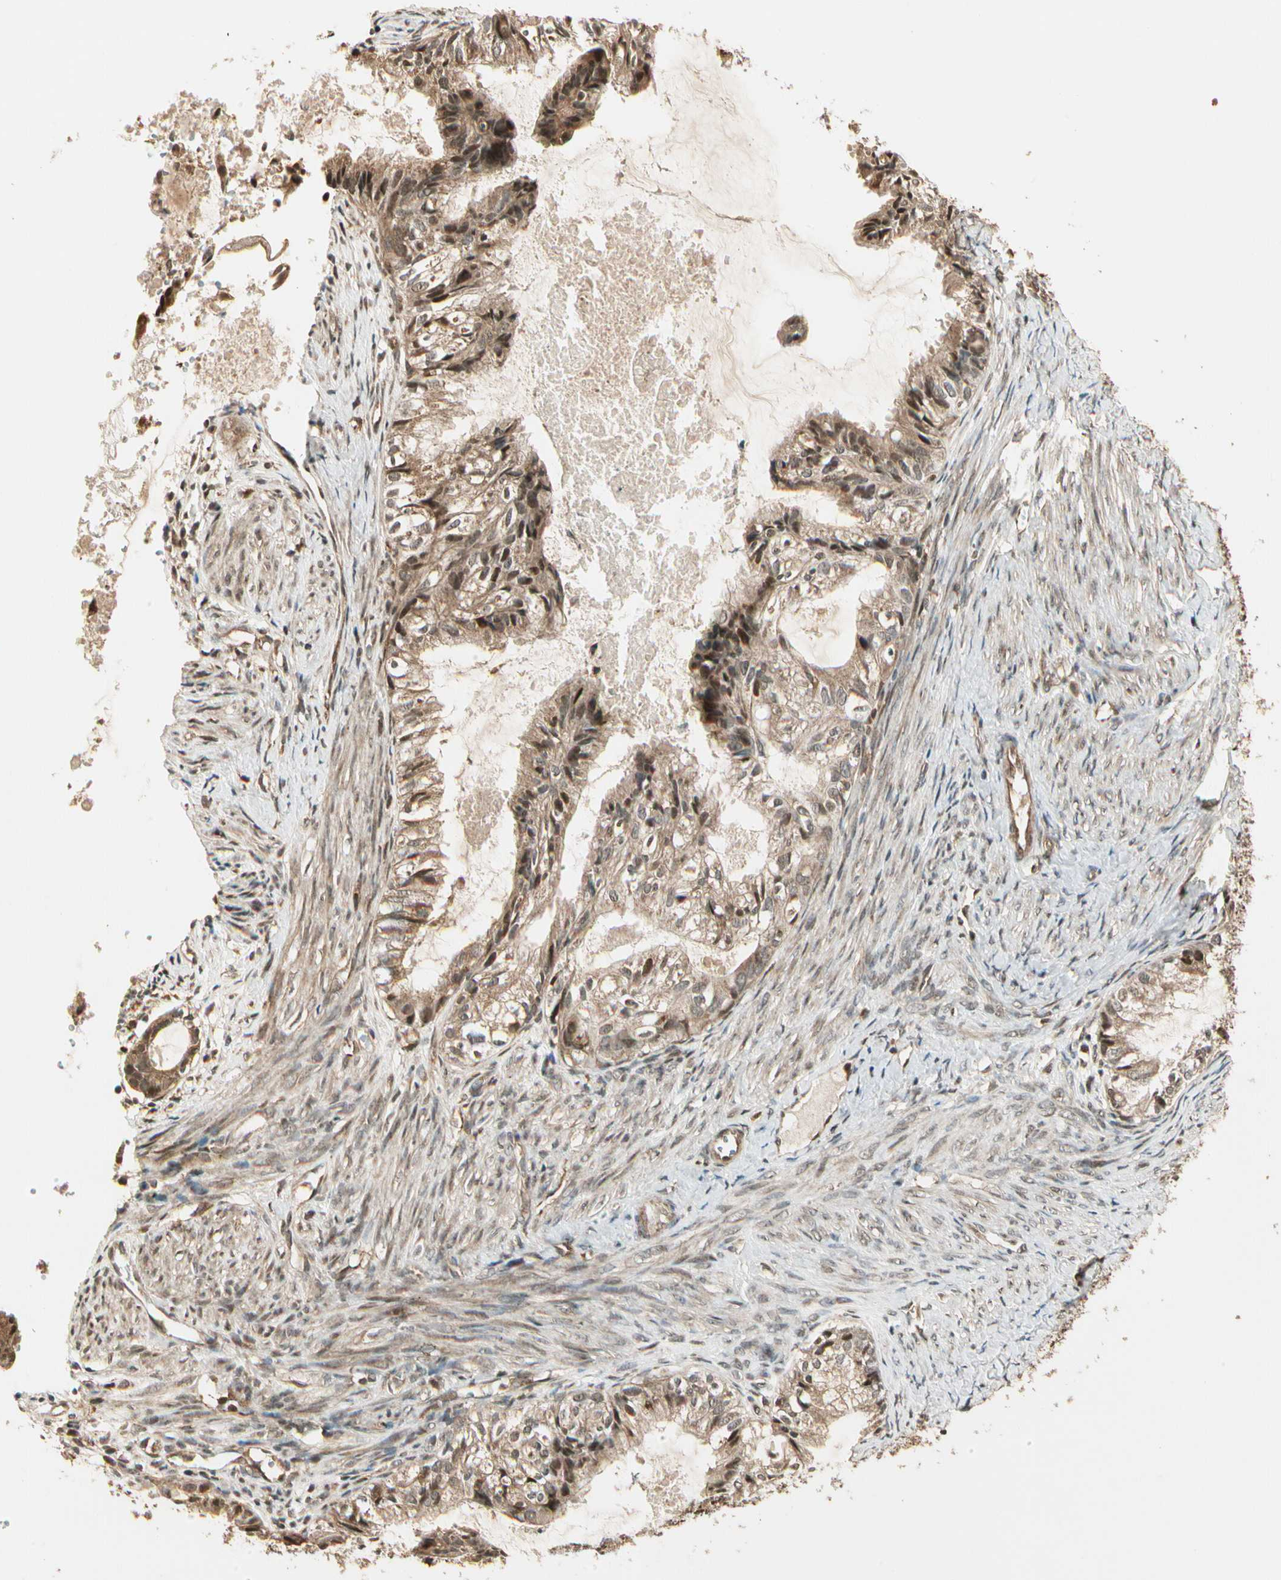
{"staining": {"intensity": "moderate", "quantity": ">75%", "location": "cytoplasmic/membranous"}, "tissue": "cervical cancer", "cell_type": "Tumor cells", "image_type": "cancer", "snomed": [{"axis": "morphology", "description": "Normal tissue, NOS"}, {"axis": "morphology", "description": "Adenocarcinoma, NOS"}, {"axis": "topography", "description": "Cervix"}, {"axis": "topography", "description": "Endometrium"}], "caption": "Protein expression by immunohistochemistry (IHC) shows moderate cytoplasmic/membranous staining in approximately >75% of tumor cells in adenocarcinoma (cervical). (brown staining indicates protein expression, while blue staining denotes nuclei).", "gene": "GLUL", "patient": {"sex": "female", "age": 86}}